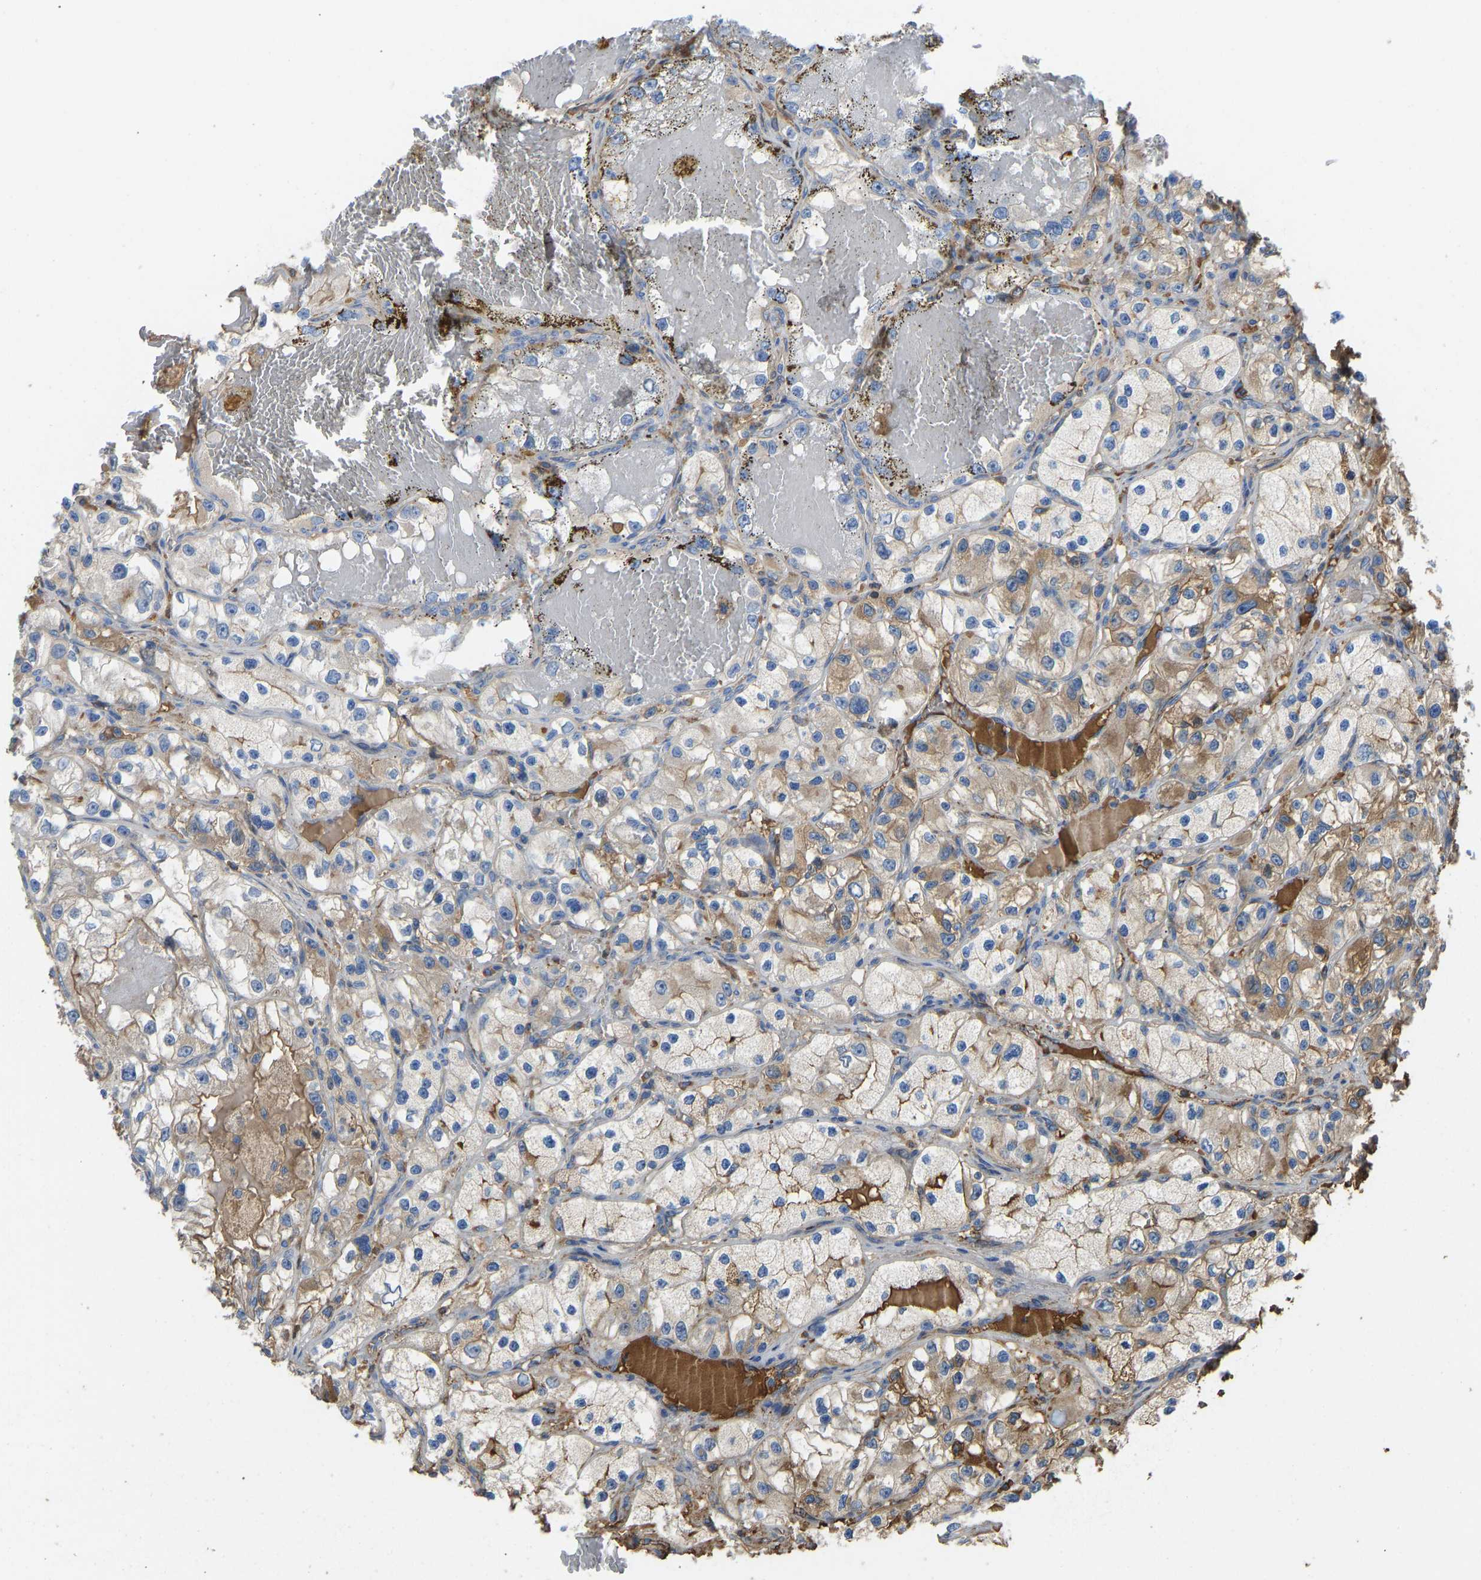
{"staining": {"intensity": "weak", "quantity": ">75%", "location": "cytoplasmic/membranous"}, "tissue": "renal cancer", "cell_type": "Tumor cells", "image_type": "cancer", "snomed": [{"axis": "morphology", "description": "Adenocarcinoma, NOS"}, {"axis": "topography", "description": "Kidney"}], "caption": "Protein expression analysis of human renal cancer reveals weak cytoplasmic/membranous expression in about >75% of tumor cells. (brown staining indicates protein expression, while blue staining denotes nuclei).", "gene": "VCPKMT", "patient": {"sex": "female", "age": 57}}